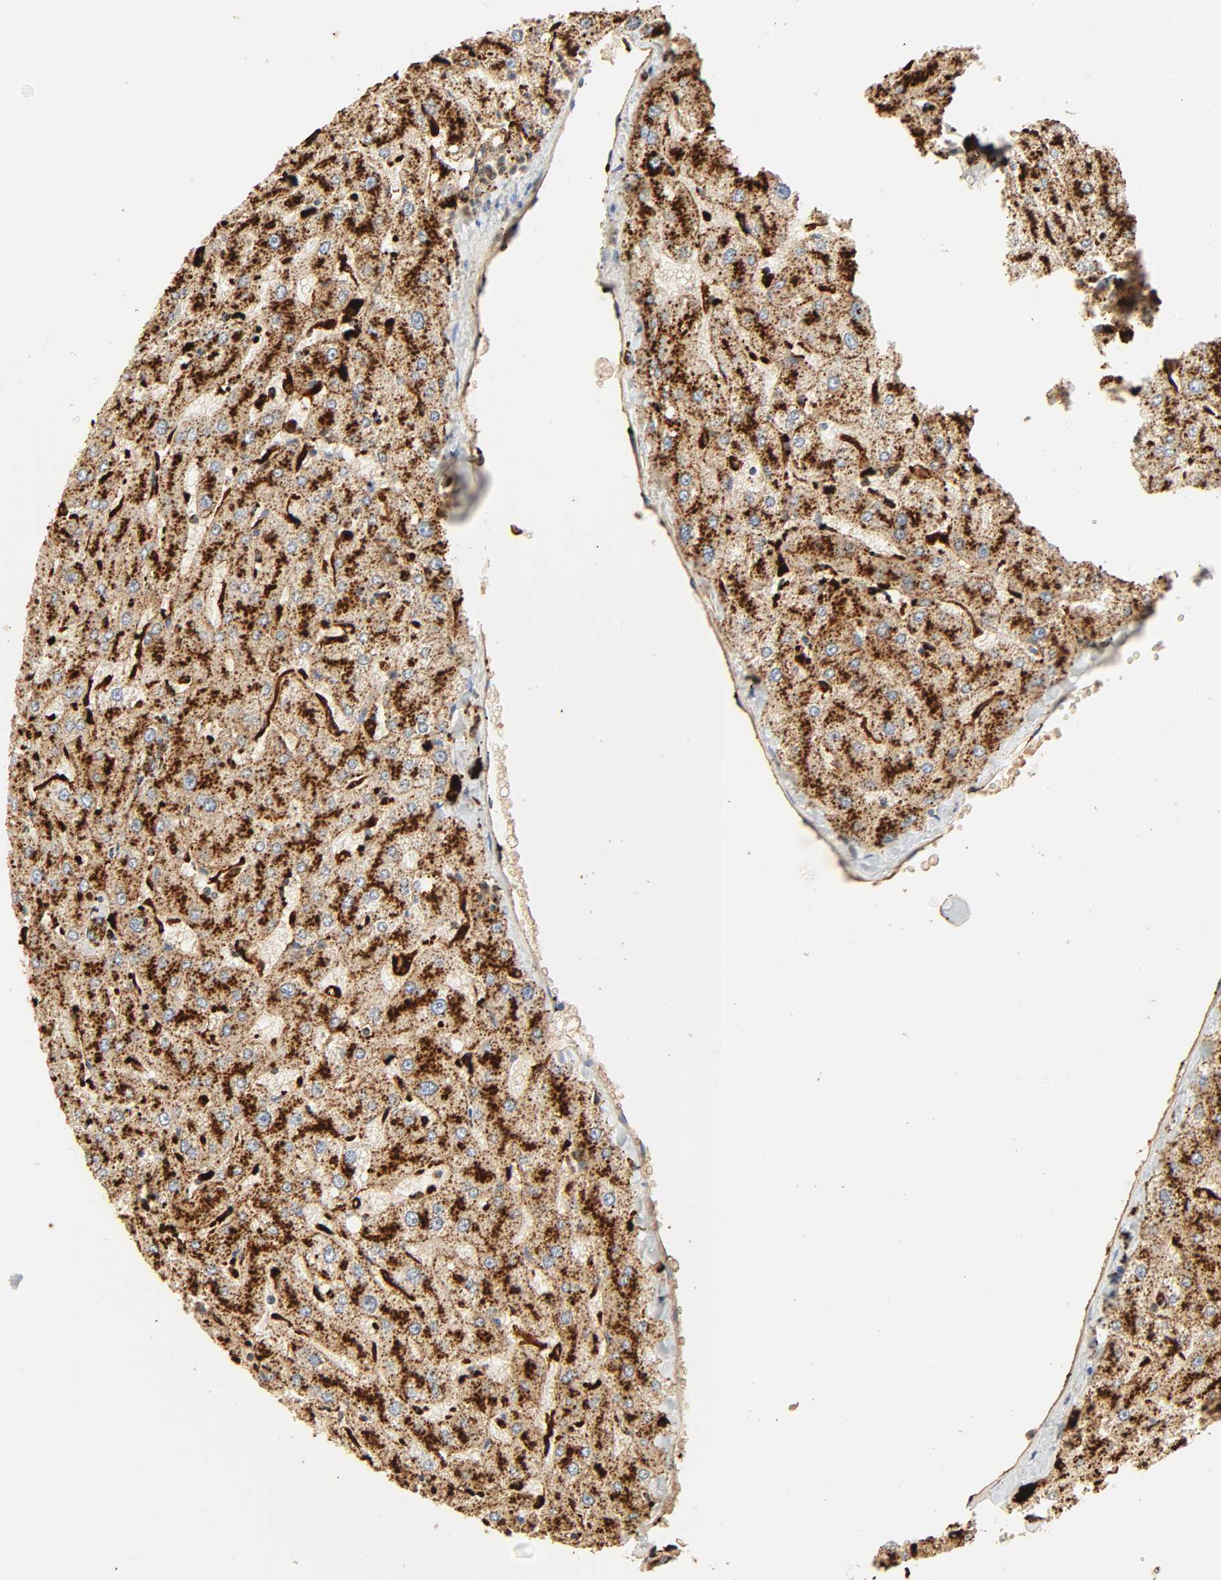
{"staining": {"intensity": "strong", "quantity": ">75%", "location": "cytoplasmic/membranous"}, "tissue": "liver", "cell_type": "Cholangiocytes", "image_type": "normal", "snomed": [{"axis": "morphology", "description": "Normal tissue, NOS"}, {"axis": "topography", "description": "Liver"}], "caption": "Strong cytoplasmic/membranous positivity is identified in about >75% of cholangiocytes in normal liver.", "gene": "PSAP", "patient": {"sex": "male", "age": 67}}